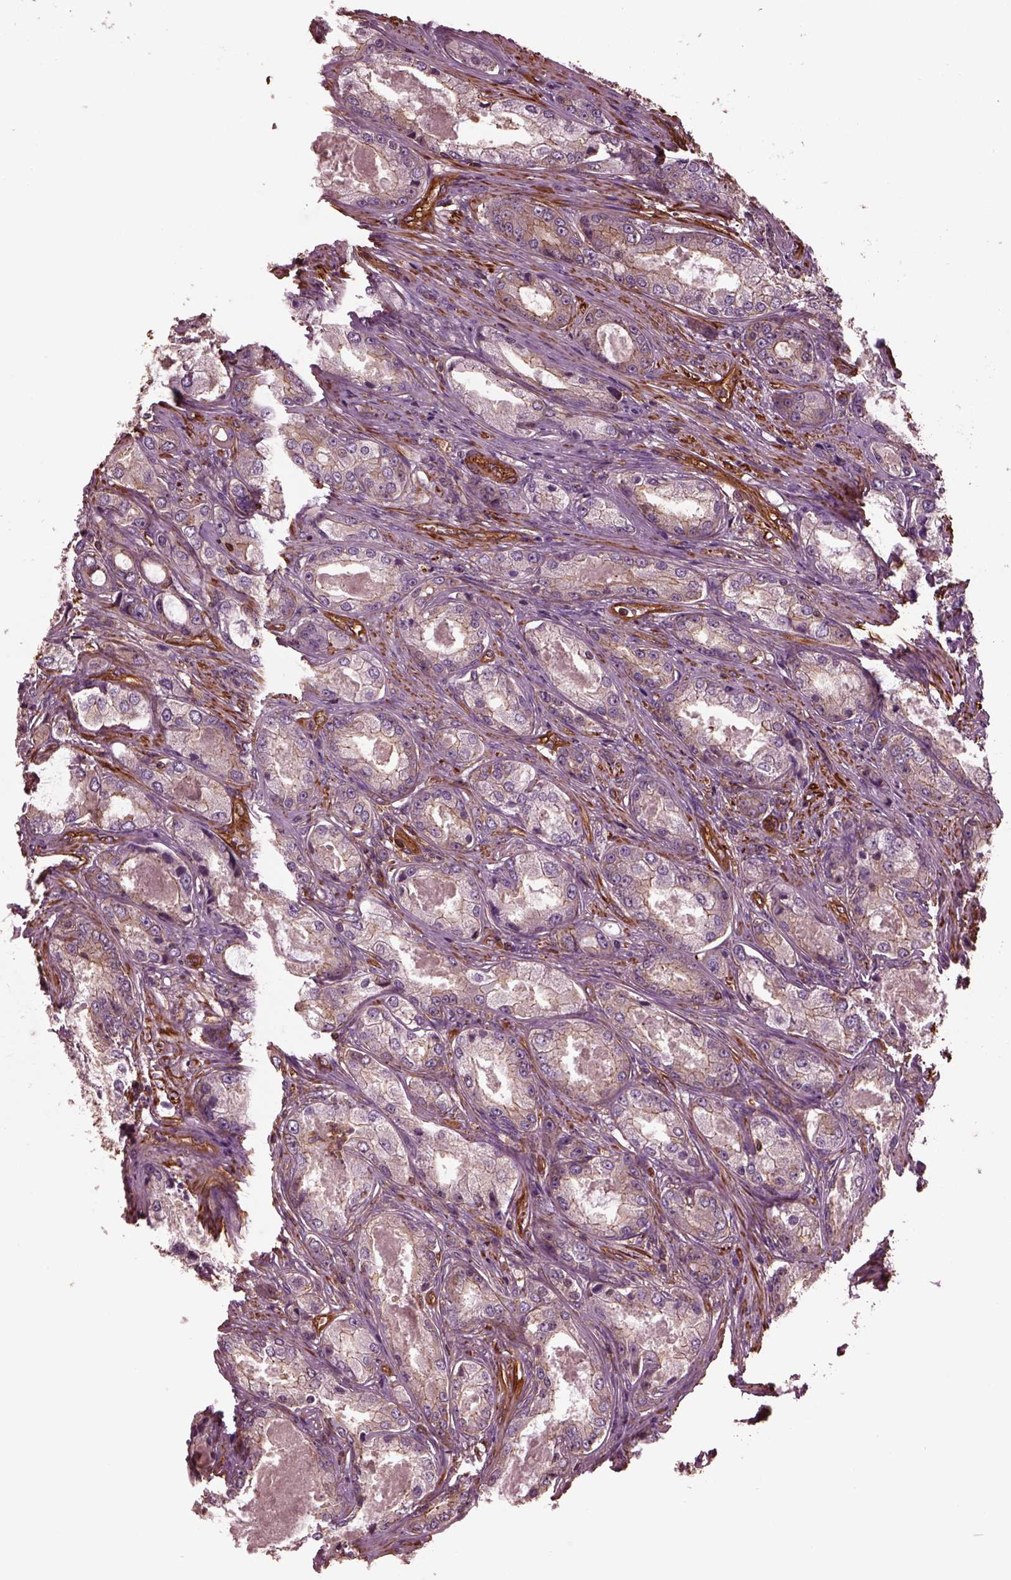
{"staining": {"intensity": "weak", "quantity": "25%-75%", "location": "cytoplasmic/membranous"}, "tissue": "prostate cancer", "cell_type": "Tumor cells", "image_type": "cancer", "snomed": [{"axis": "morphology", "description": "Adenocarcinoma, Low grade"}, {"axis": "topography", "description": "Prostate"}], "caption": "A histopathology image of prostate cancer stained for a protein shows weak cytoplasmic/membranous brown staining in tumor cells. (DAB = brown stain, brightfield microscopy at high magnification).", "gene": "MYL6", "patient": {"sex": "male", "age": 68}}